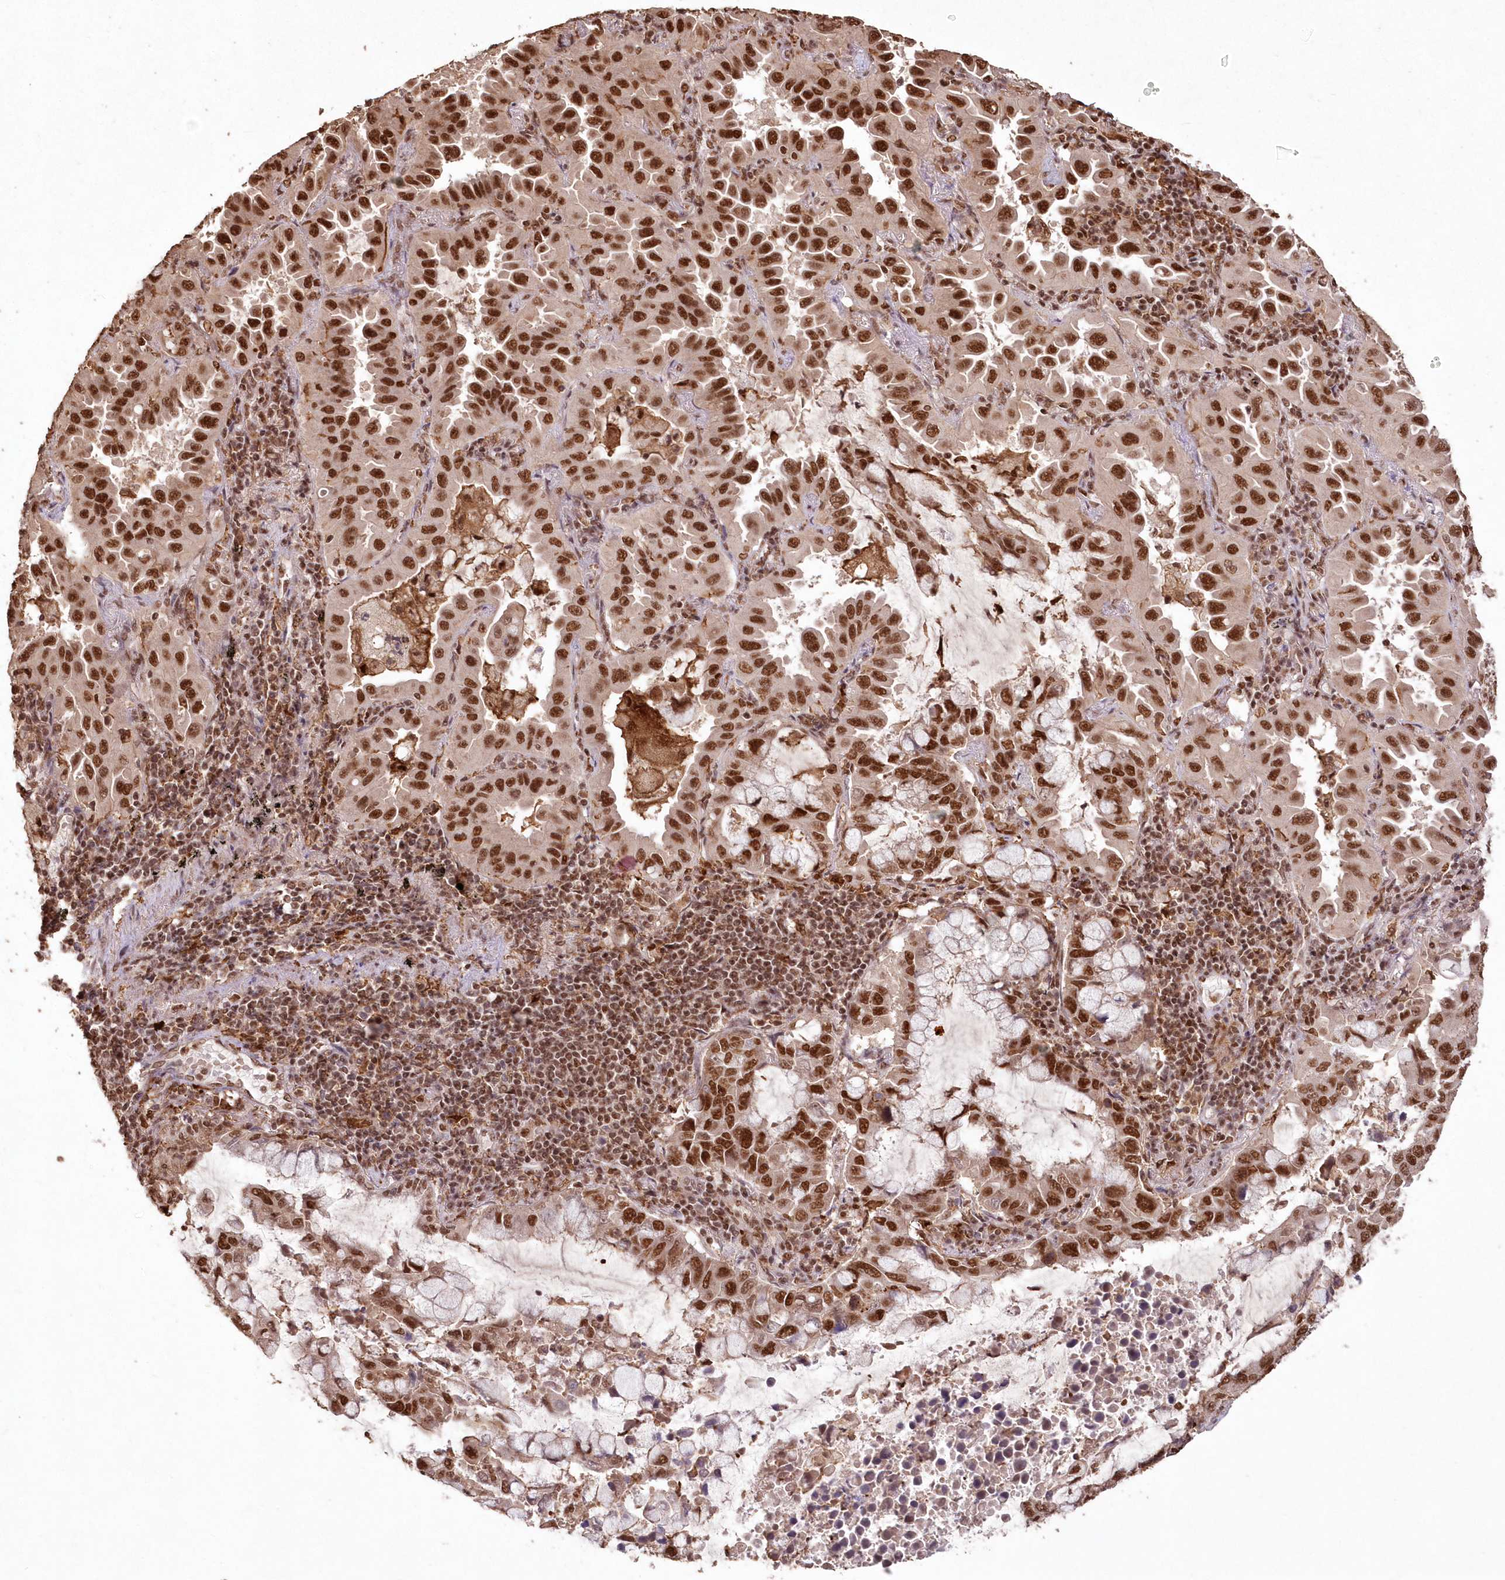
{"staining": {"intensity": "strong", "quantity": ">75%", "location": "nuclear"}, "tissue": "lung cancer", "cell_type": "Tumor cells", "image_type": "cancer", "snomed": [{"axis": "morphology", "description": "Adenocarcinoma, NOS"}, {"axis": "topography", "description": "Lung"}], "caption": "Immunohistochemical staining of human lung cancer (adenocarcinoma) reveals high levels of strong nuclear protein positivity in about >75% of tumor cells. Using DAB (3,3'-diaminobenzidine) (brown) and hematoxylin (blue) stains, captured at high magnification using brightfield microscopy.", "gene": "PDS5A", "patient": {"sex": "male", "age": 64}}